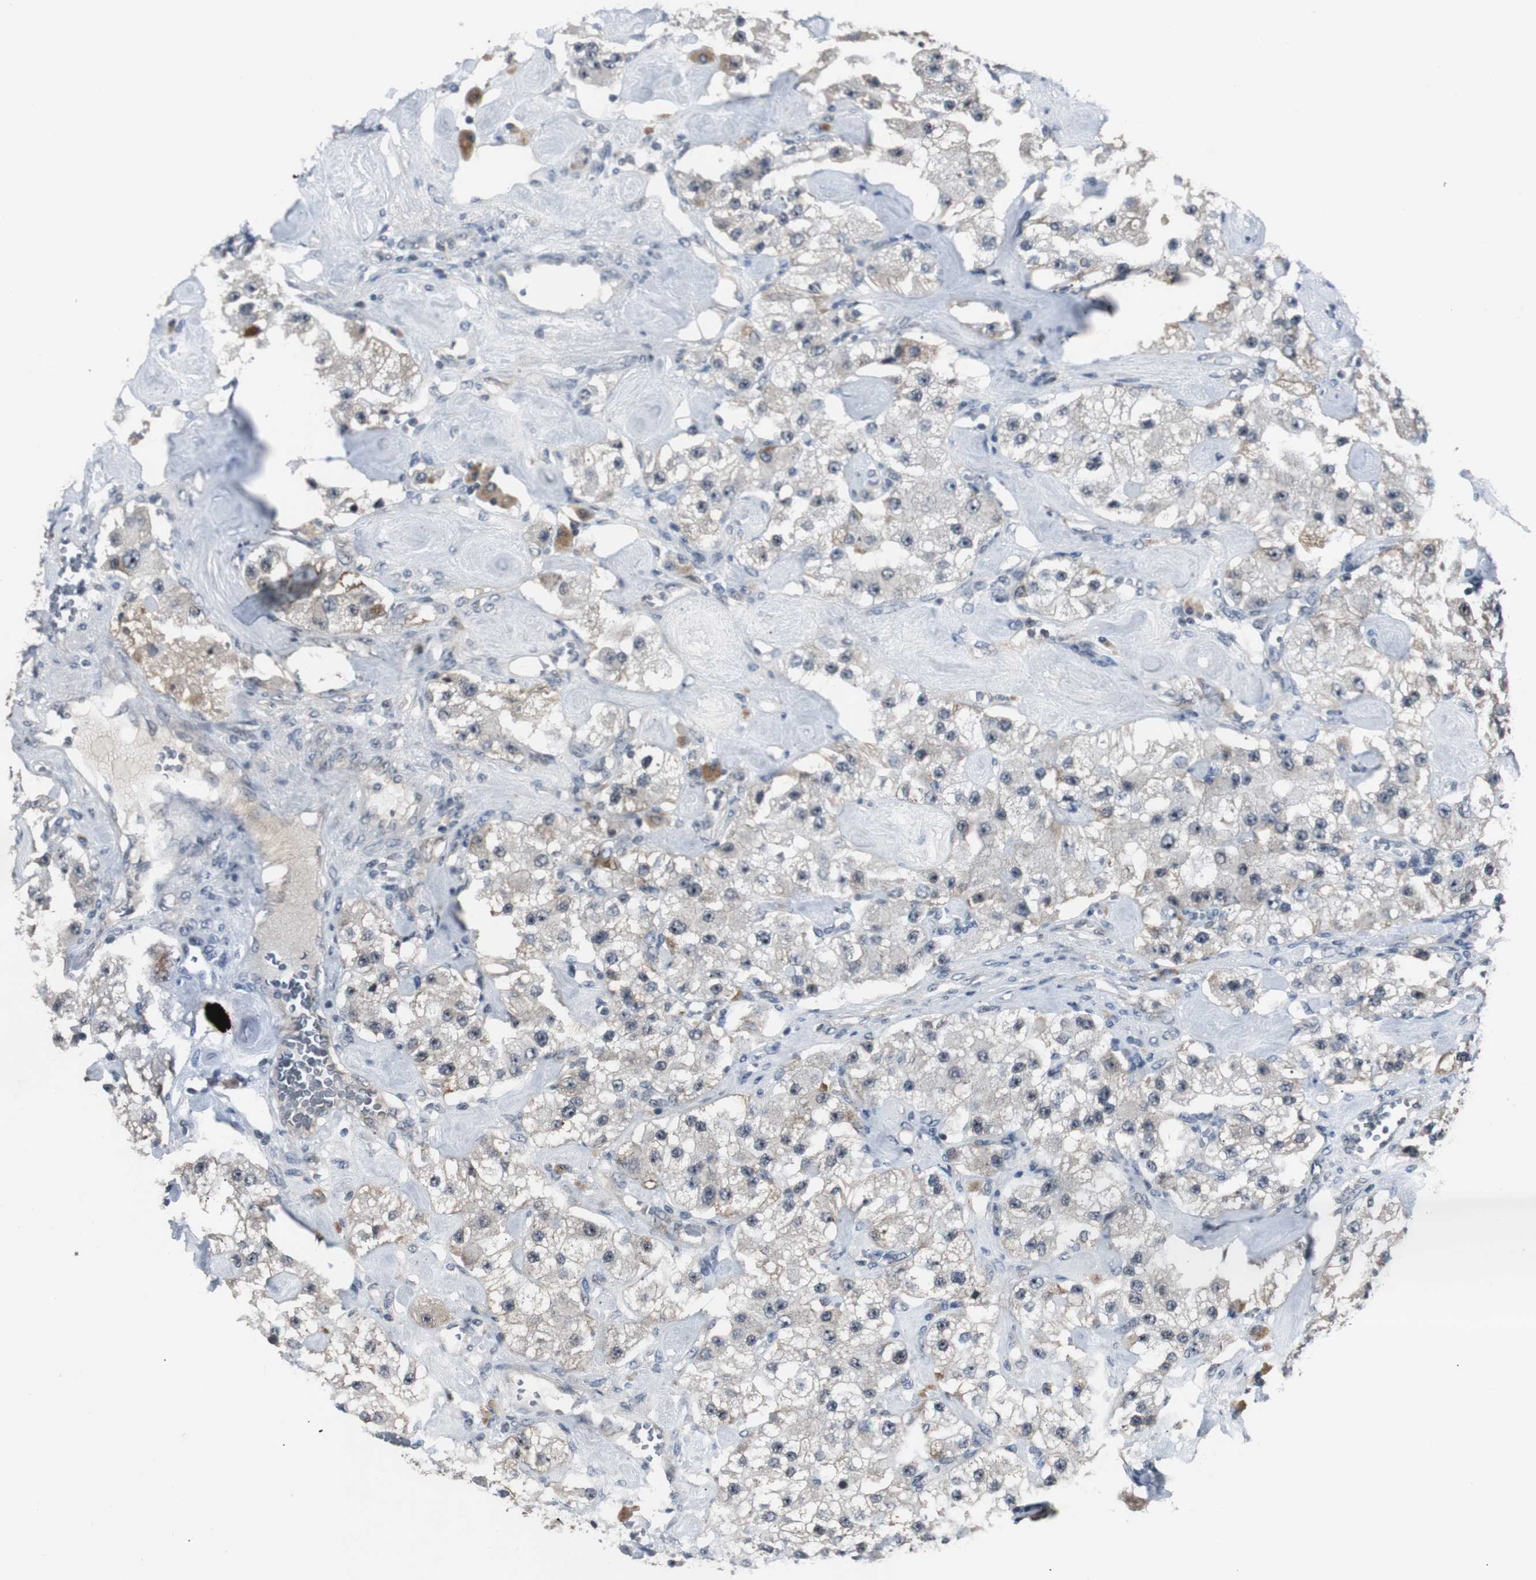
{"staining": {"intensity": "weak", "quantity": ">75%", "location": "cytoplasmic/membranous"}, "tissue": "carcinoid", "cell_type": "Tumor cells", "image_type": "cancer", "snomed": [{"axis": "morphology", "description": "Carcinoid, malignant, NOS"}, {"axis": "topography", "description": "Pancreas"}], "caption": "Brown immunohistochemical staining in human carcinoid (malignant) shows weak cytoplasmic/membranous staining in approximately >75% of tumor cells.", "gene": "ZMPSTE24", "patient": {"sex": "male", "age": 41}}